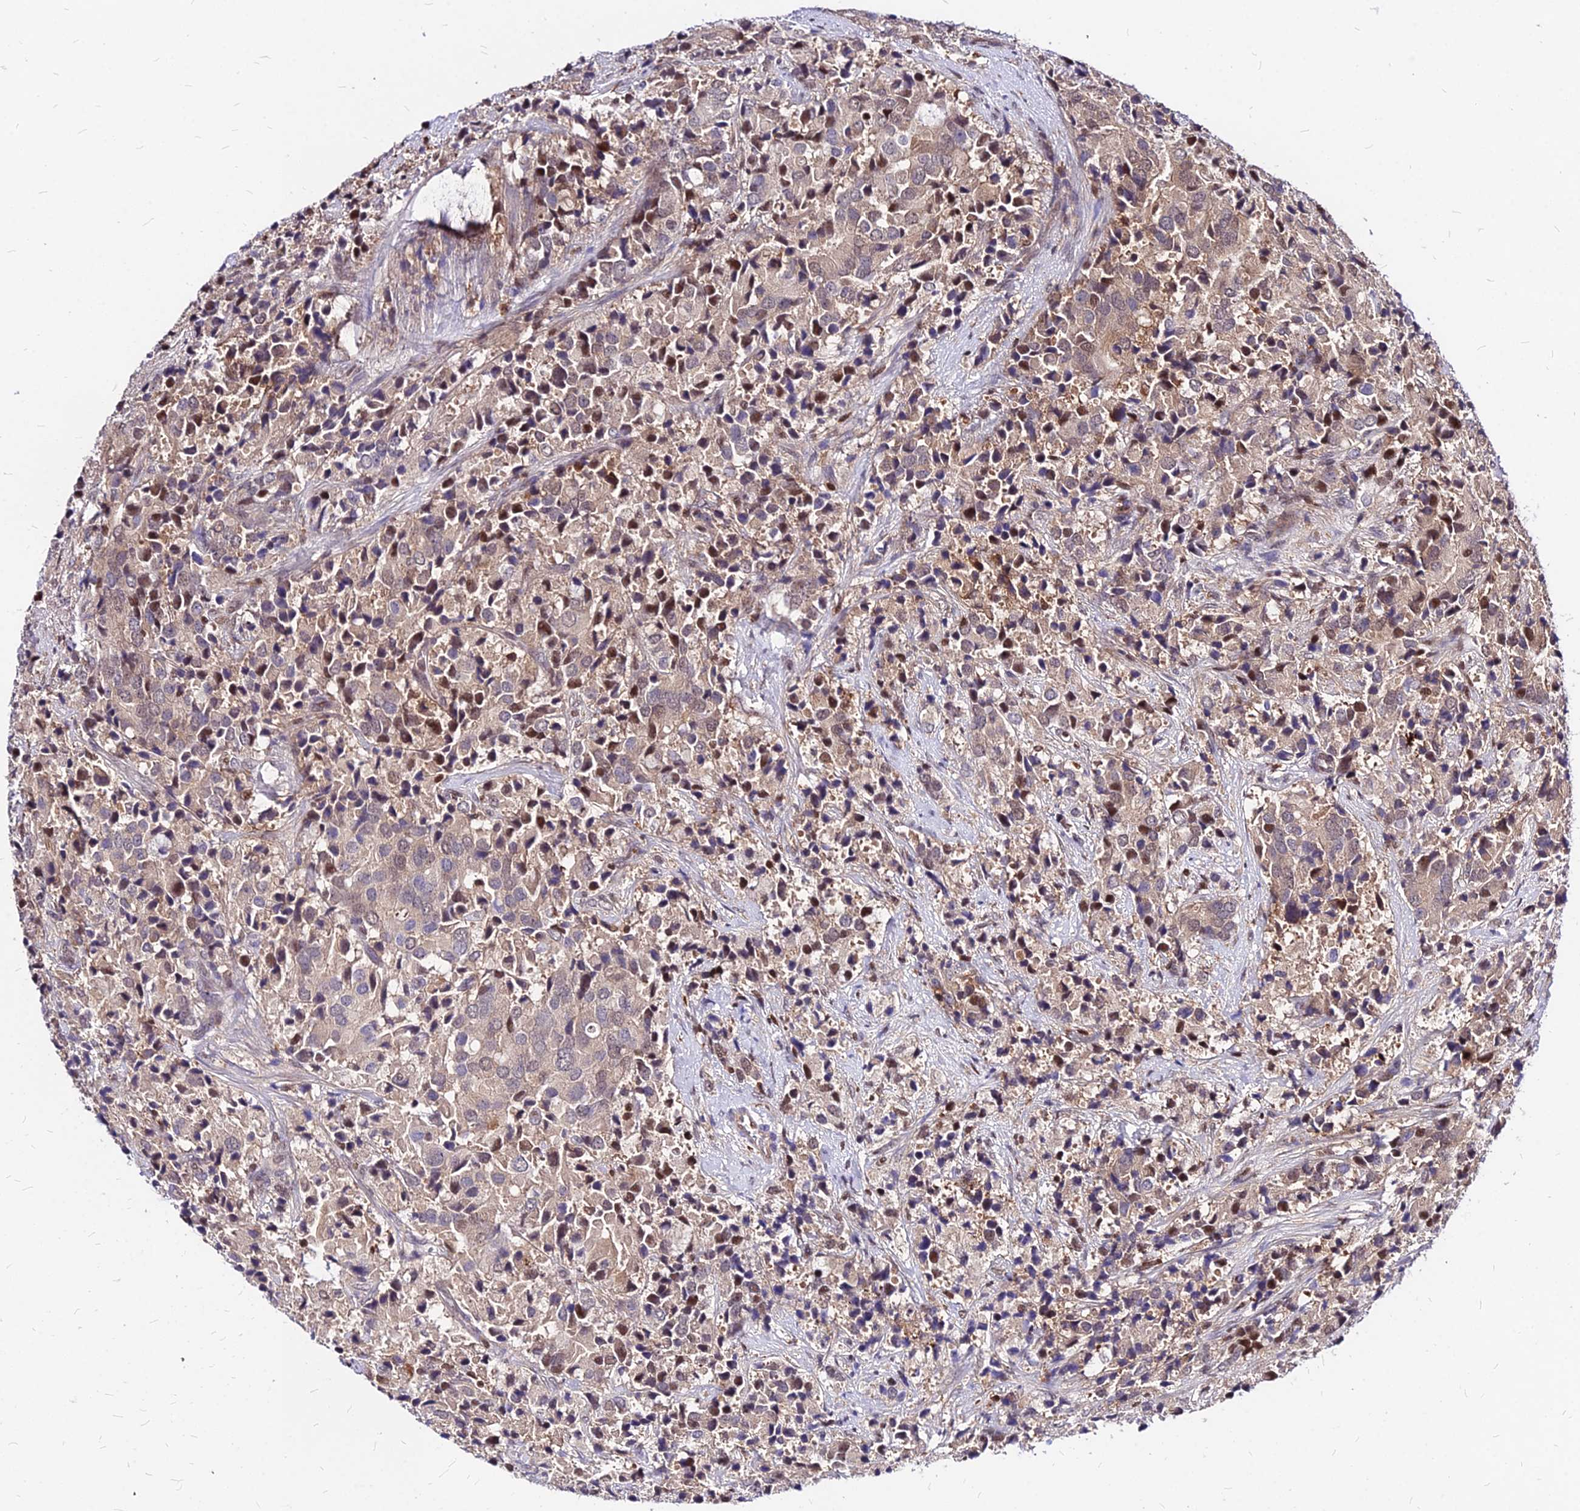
{"staining": {"intensity": "weak", "quantity": "<25%", "location": "nuclear"}, "tissue": "prostate cancer", "cell_type": "Tumor cells", "image_type": "cancer", "snomed": [{"axis": "morphology", "description": "Adenocarcinoma, High grade"}, {"axis": "topography", "description": "Prostate"}], "caption": "This histopathology image is of prostate adenocarcinoma (high-grade) stained with immunohistochemistry (IHC) to label a protein in brown with the nuclei are counter-stained blue. There is no positivity in tumor cells. Nuclei are stained in blue.", "gene": "PAXX", "patient": {"sex": "male", "age": 62}}